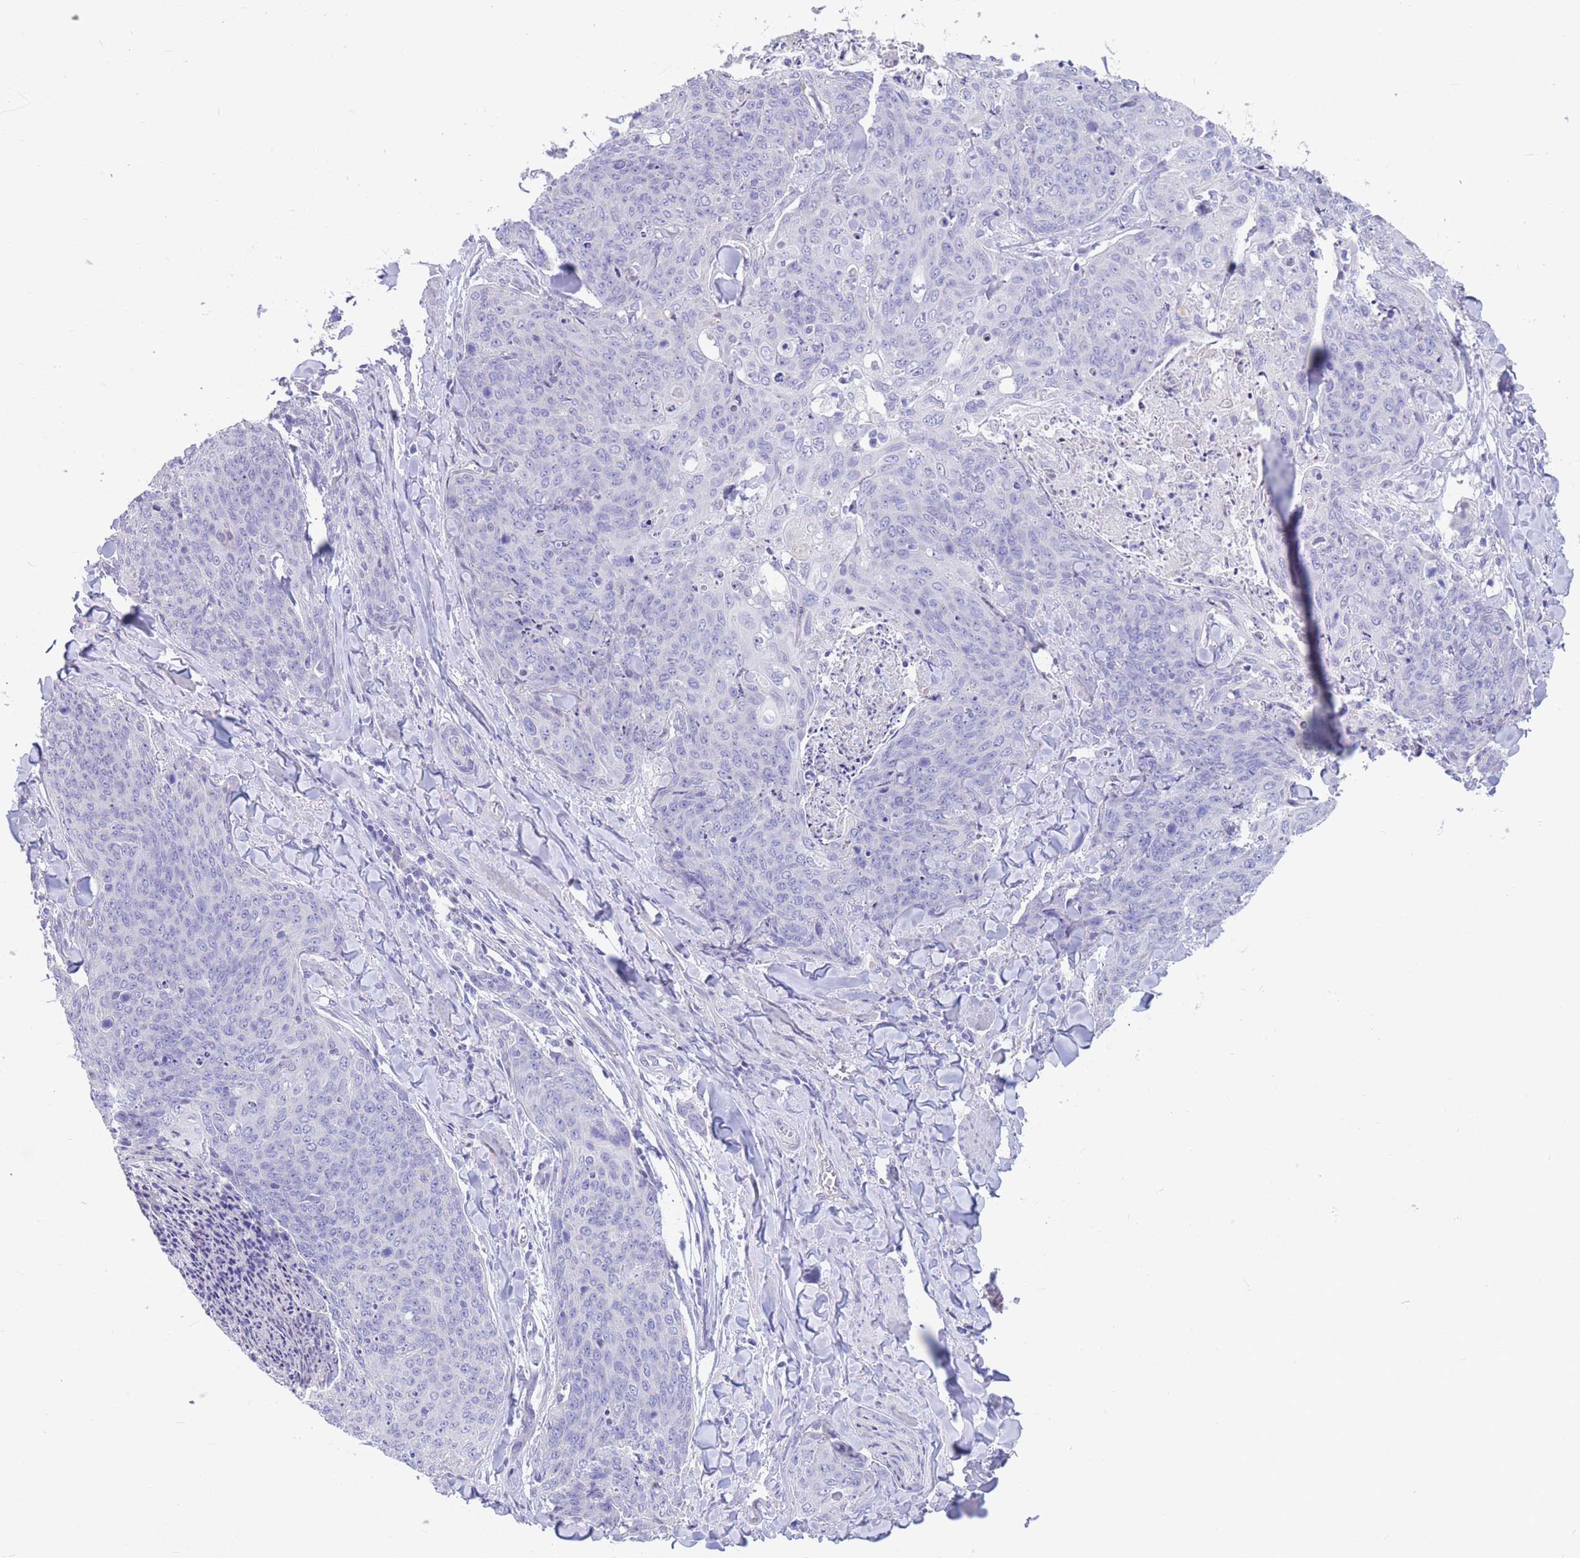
{"staining": {"intensity": "negative", "quantity": "none", "location": "none"}, "tissue": "skin cancer", "cell_type": "Tumor cells", "image_type": "cancer", "snomed": [{"axis": "morphology", "description": "Squamous cell carcinoma, NOS"}, {"axis": "topography", "description": "Skin"}, {"axis": "topography", "description": "Vulva"}], "caption": "Human squamous cell carcinoma (skin) stained for a protein using IHC reveals no staining in tumor cells.", "gene": "SHCBP1", "patient": {"sex": "female", "age": 85}}